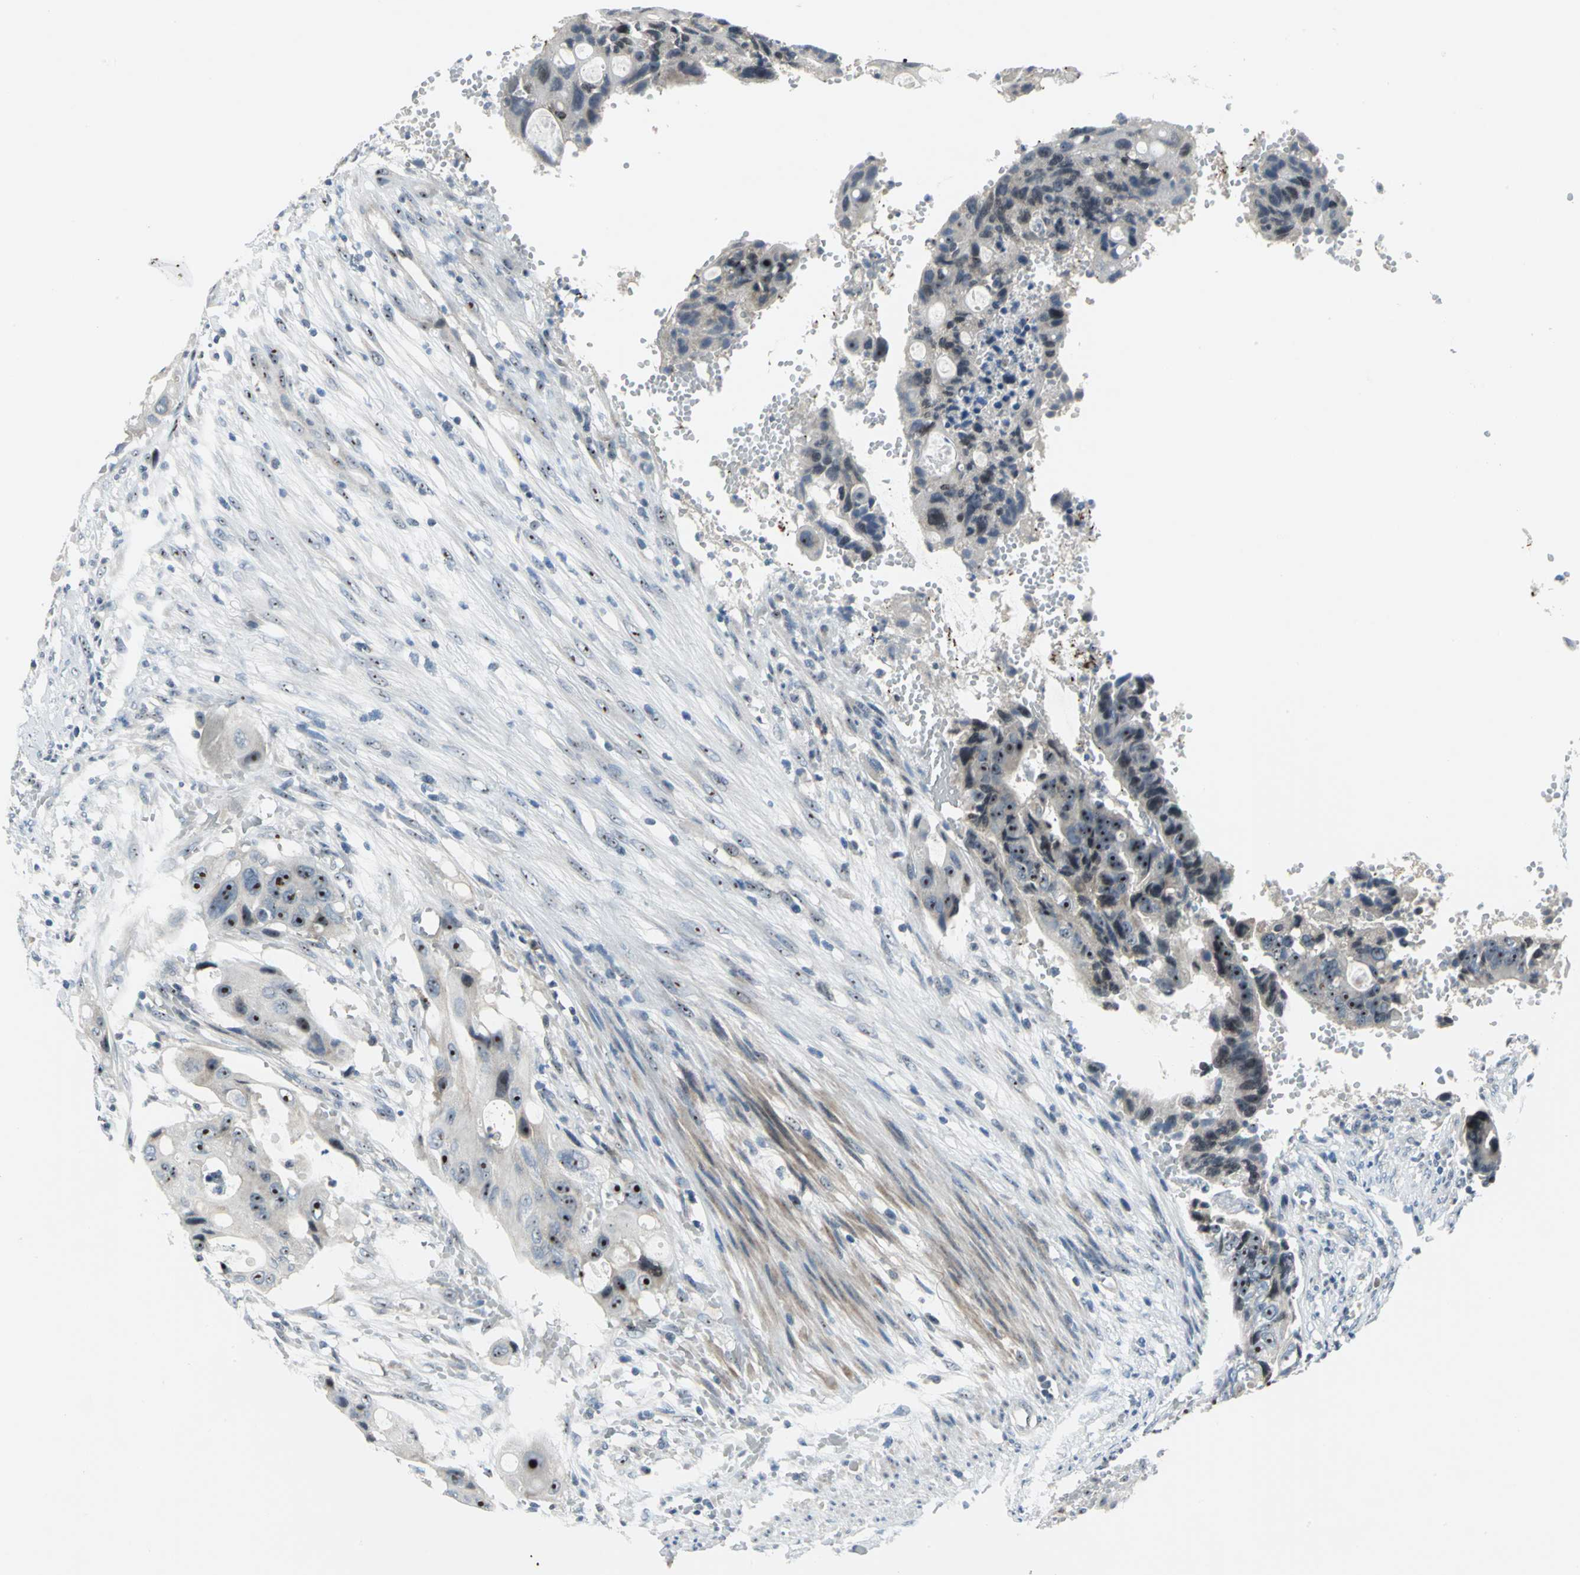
{"staining": {"intensity": "strong", "quantity": ">75%", "location": "nuclear"}, "tissue": "colorectal cancer", "cell_type": "Tumor cells", "image_type": "cancer", "snomed": [{"axis": "morphology", "description": "Adenocarcinoma, NOS"}, {"axis": "topography", "description": "Colon"}], "caption": "Immunohistochemistry histopathology image of neoplastic tissue: human colorectal cancer (adenocarcinoma) stained using immunohistochemistry displays high levels of strong protein expression localized specifically in the nuclear of tumor cells, appearing as a nuclear brown color.", "gene": "MYBBP1A", "patient": {"sex": "female", "age": 57}}